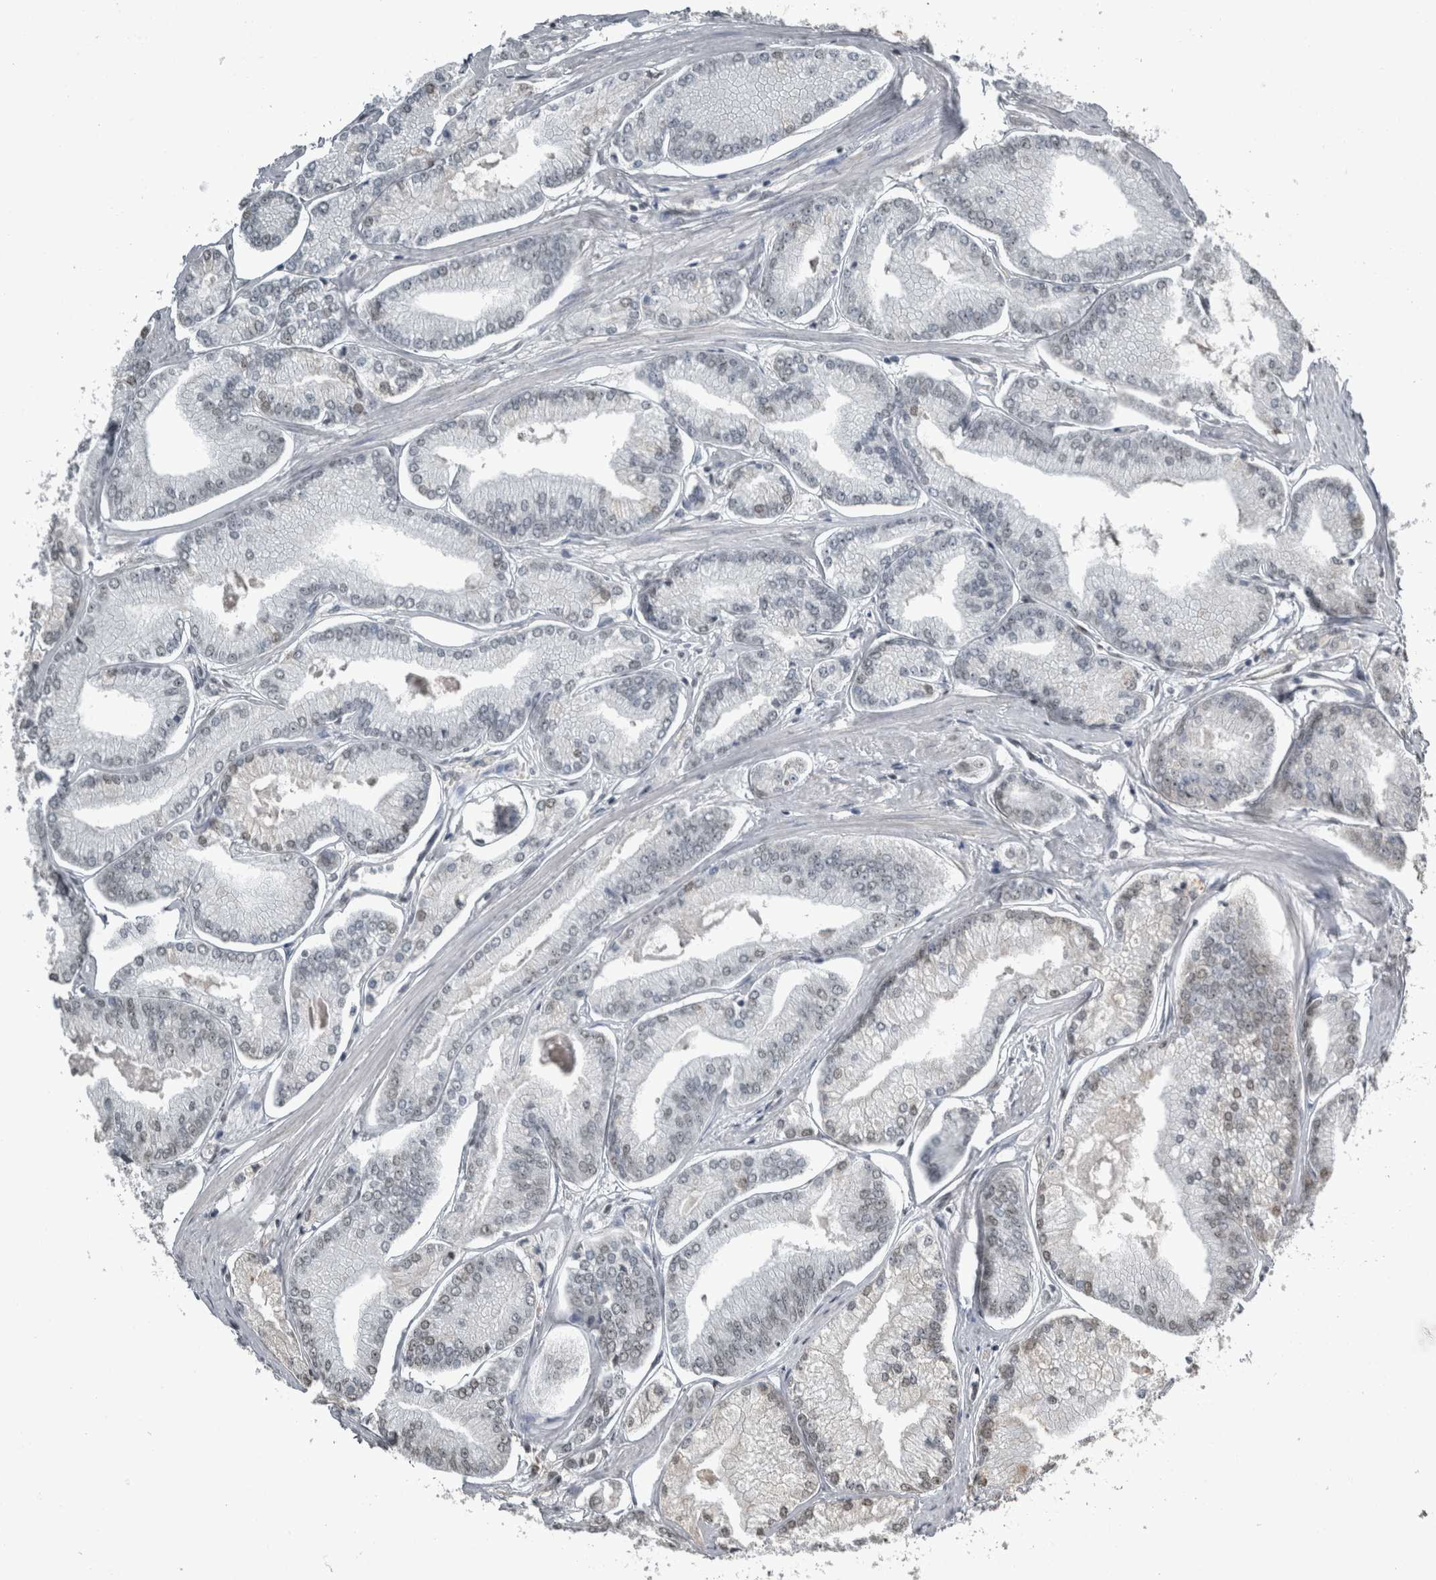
{"staining": {"intensity": "weak", "quantity": "<25%", "location": "nuclear"}, "tissue": "prostate cancer", "cell_type": "Tumor cells", "image_type": "cancer", "snomed": [{"axis": "morphology", "description": "Adenocarcinoma, Low grade"}, {"axis": "topography", "description": "Prostate"}], "caption": "Tumor cells show no significant protein positivity in prostate cancer (adenocarcinoma (low-grade)). Brightfield microscopy of IHC stained with DAB (3,3'-diaminobenzidine) (brown) and hematoxylin (blue), captured at high magnification.", "gene": "TGS1", "patient": {"sex": "male", "age": 52}}